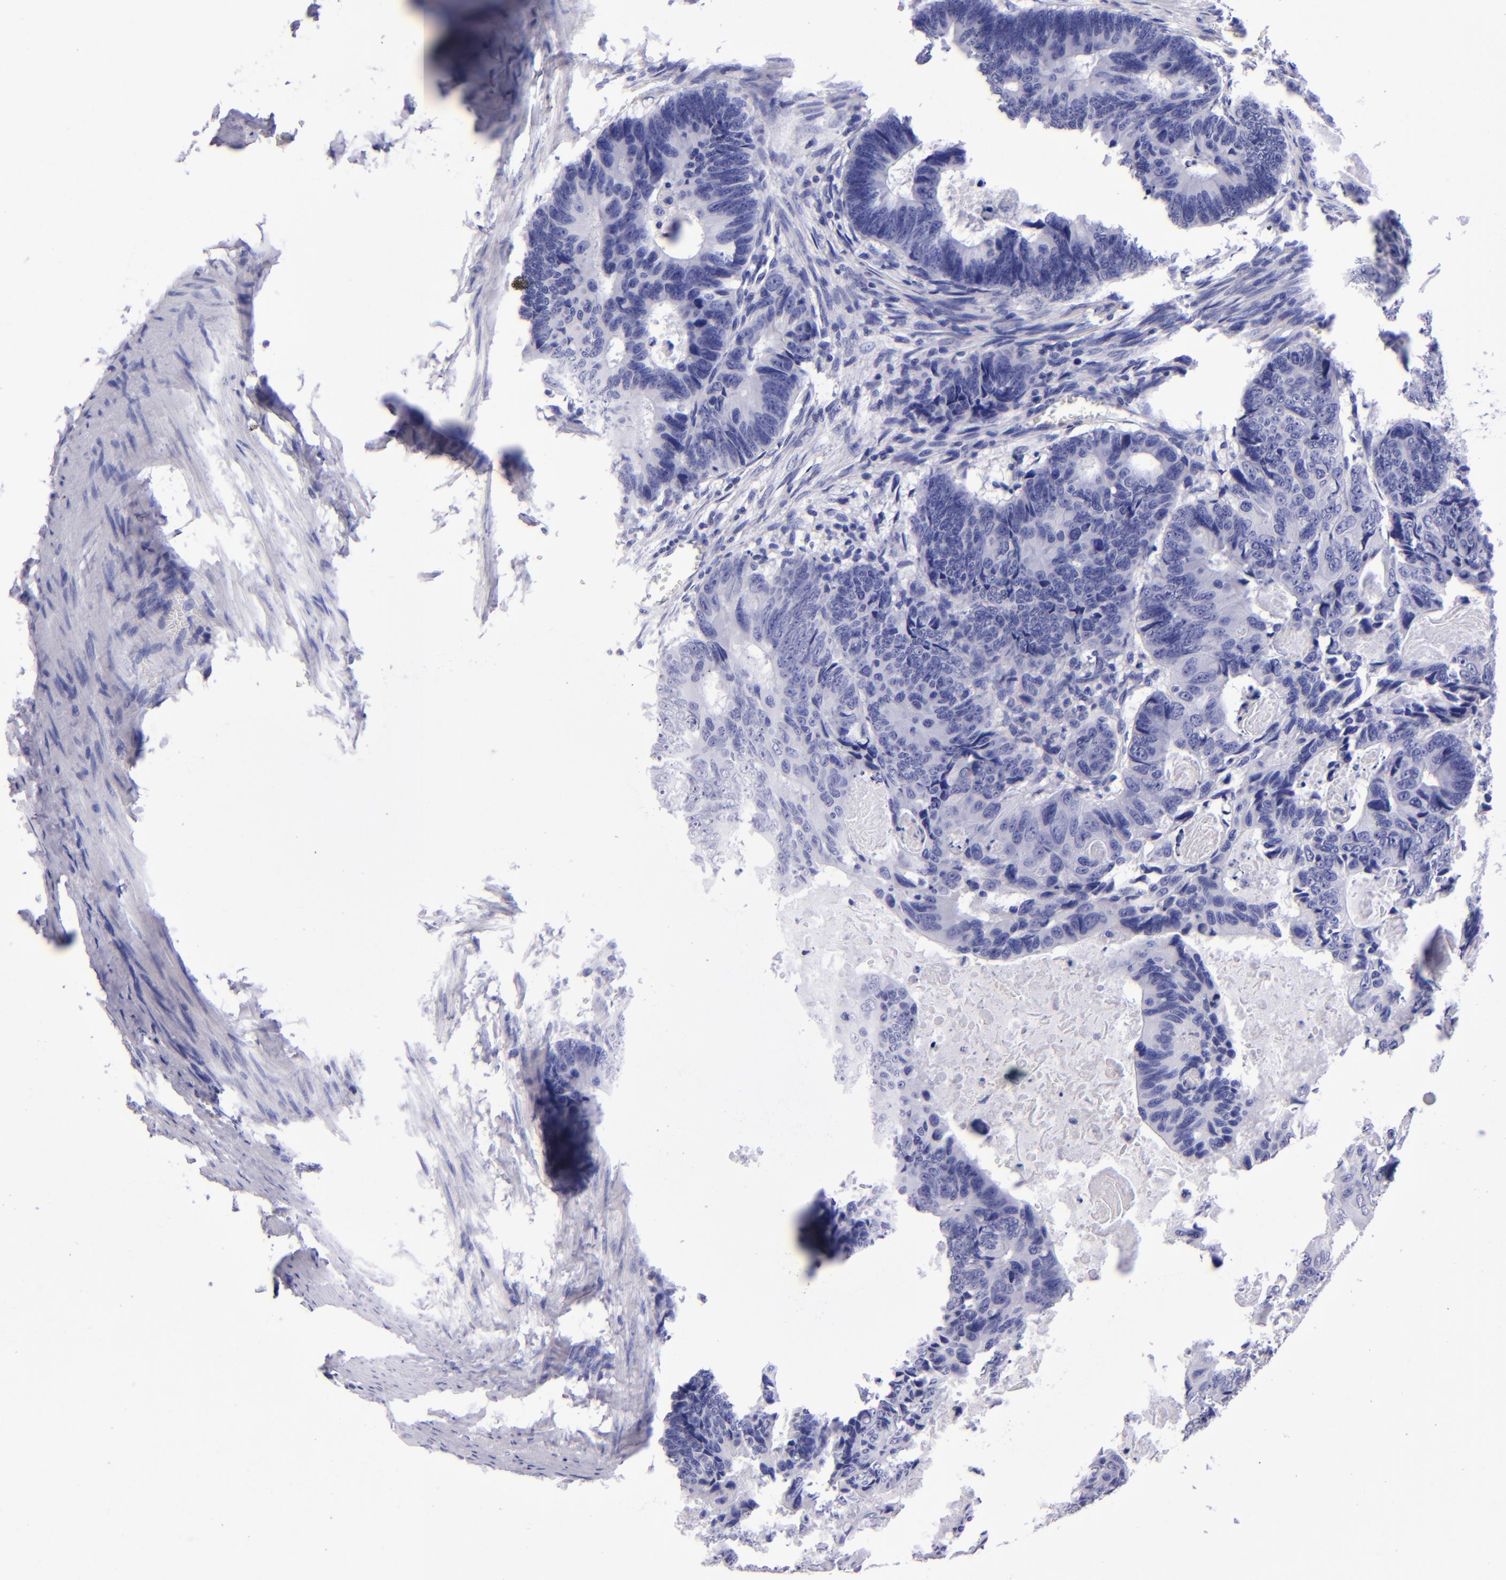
{"staining": {"intensity": "negative", "quantity": "none", "location": "none"}, "tissue": "colorectal cancer", "cell_type": "Tumor cells", "image_type": "cancer", "snomed": [{"axis": "morphology", "description": "Adenocarcinoma, NOS"}, {"axis": "topography", "description": "Colon"}], "caption": "Human colorectal adenocarcinoma stained for a protein using IHC shows no staining in tumor cells.", "gene": "TYRP1", "patient": {"sex": "female", "age": 55}}